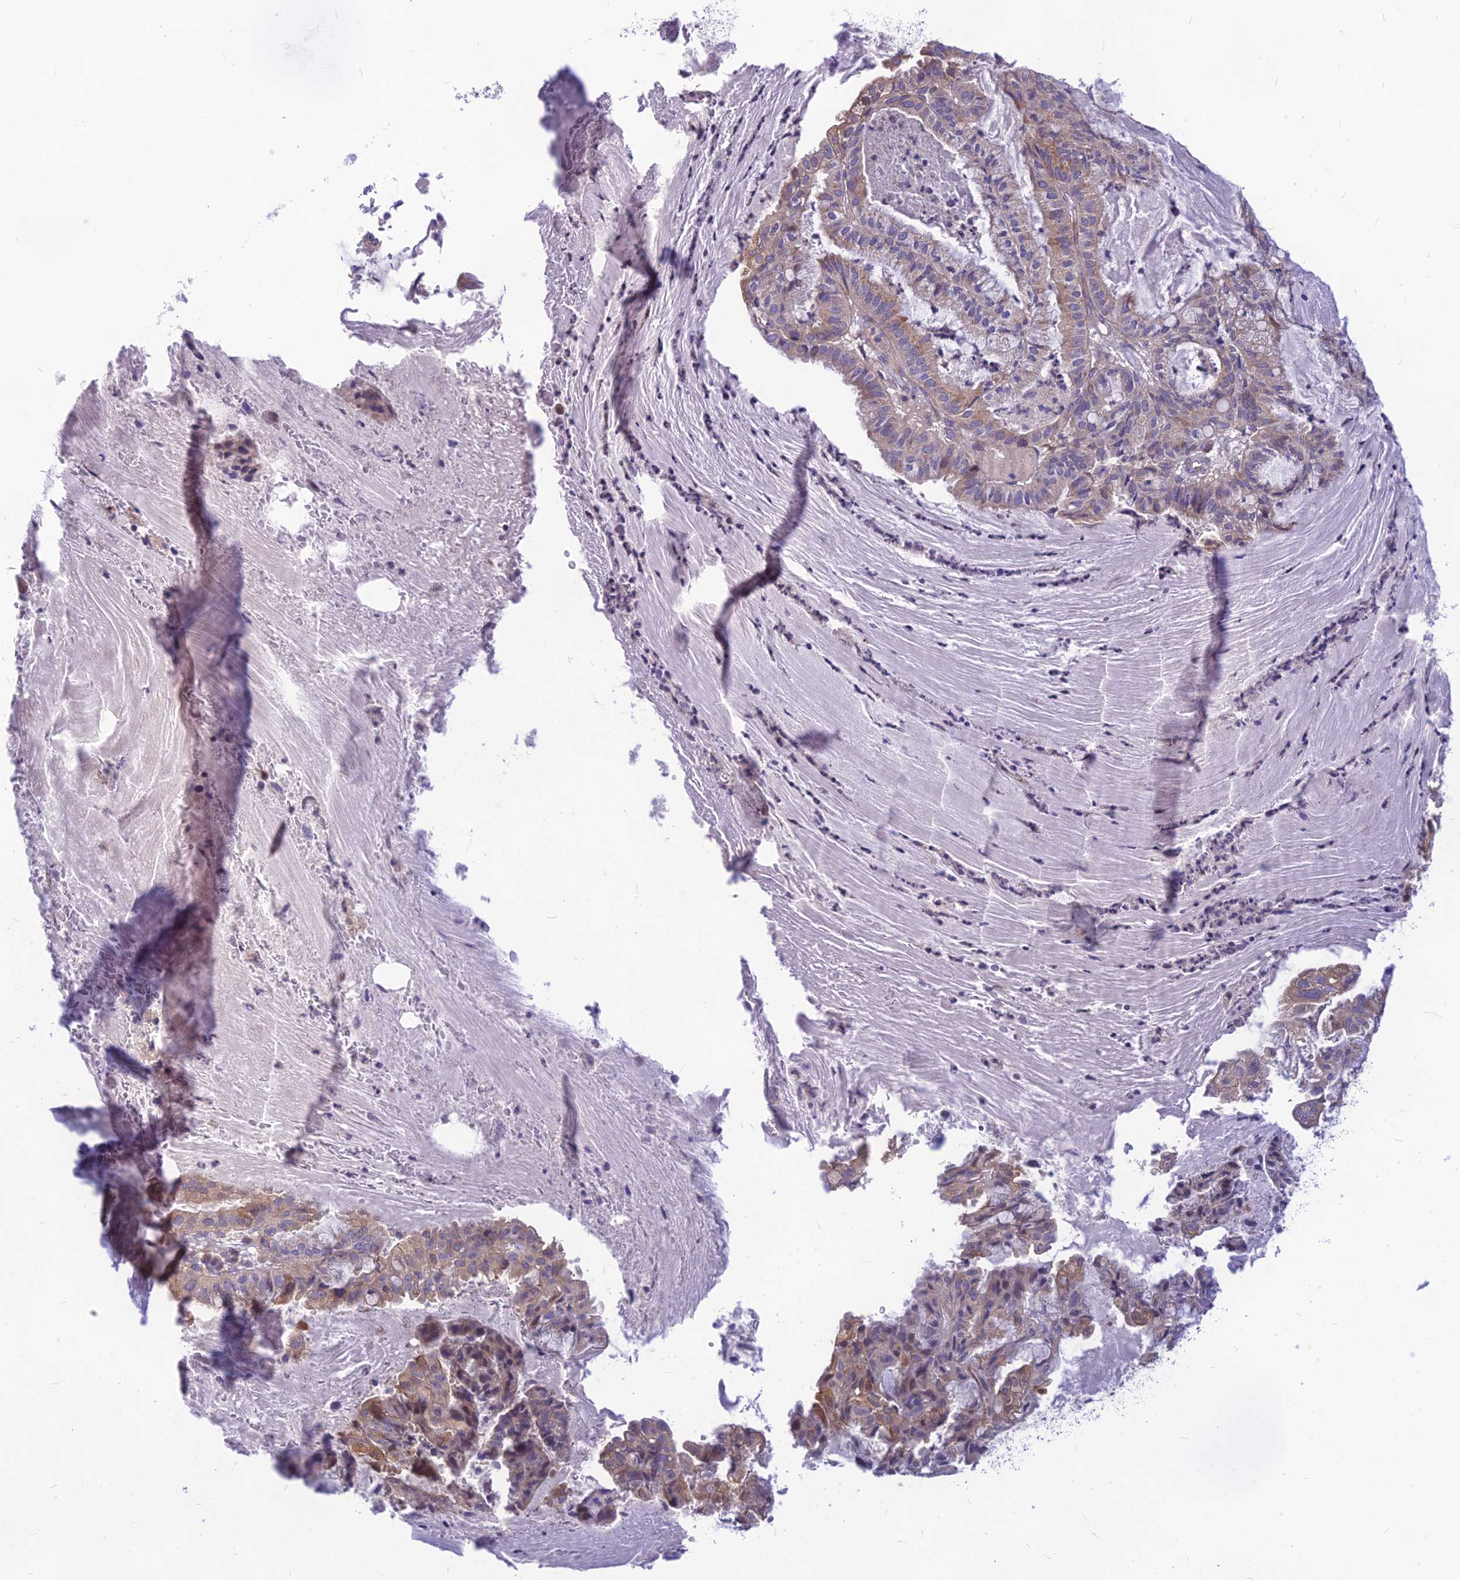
{"staining": {"intensity": "weak", "quantity": ">75%", "location": "cytoplasmic/membranous"}, "tissue": "endometrial cancer", "cell_type": "Tumor cells", "image_type": "cancer", "snomed": [{"axis": "morphology", "description": "Adenocarcinoma, NOS"}, {"axis": "topography", "description": "Endometrium"}], "caption": "Weak cytoplasmic/membranous expression for a protein is seen in approximately >75% of tumor cells of endometrial cancer (adenocarcinoma) using immunohistochemistry.", "gene": "PTCD2", "patient": {"sex": "female", "age": 86}}